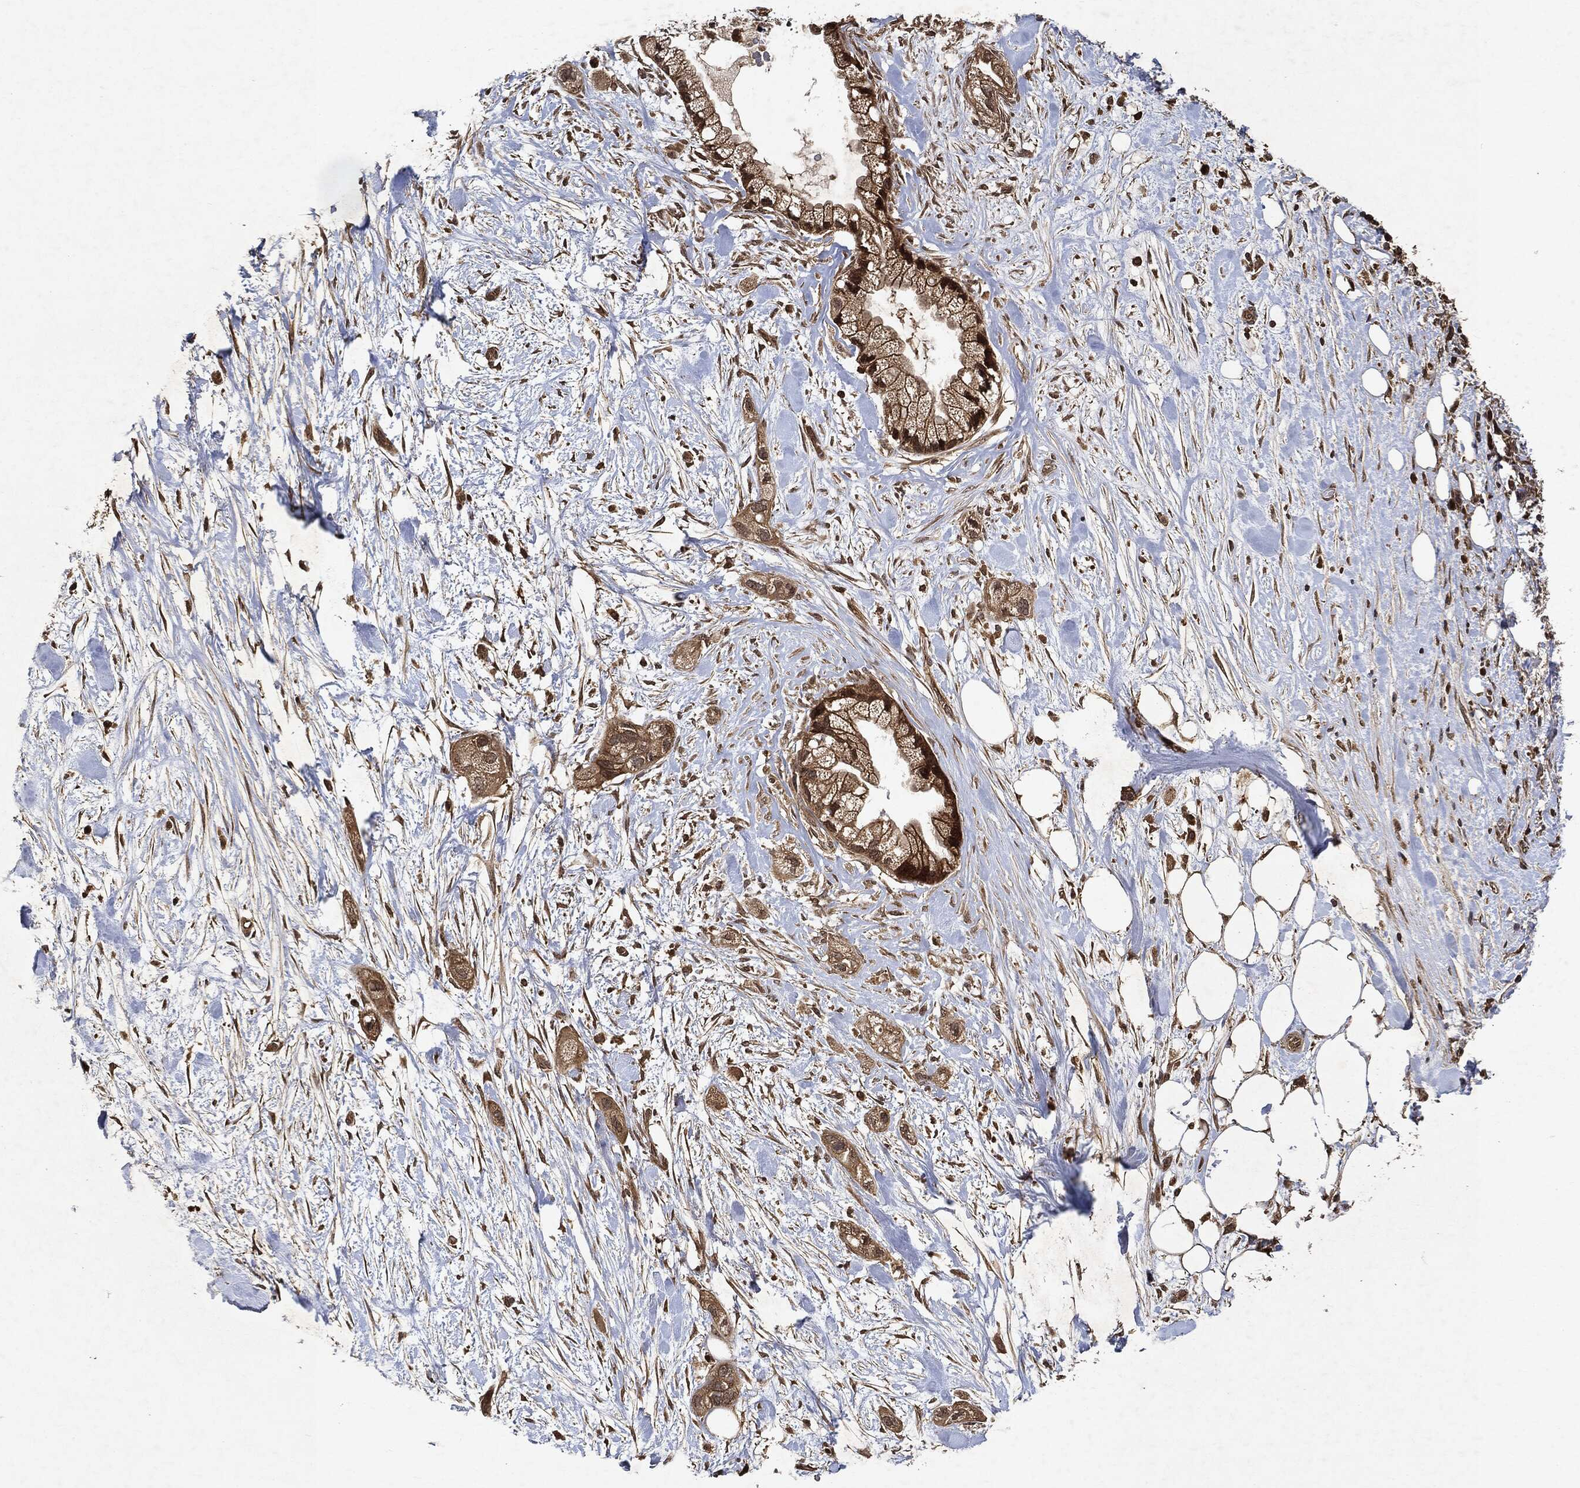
{"staining": {"intensity": "moderate", "quantity": ">75%", "location": "cytoplasmic/membranous"}, "tissue": "pancreatic cancer", "cell_type": "Tumor cells", "image_type": "cancer", "snomed": [{"axis": "morphology", "description": "Adenocarcinoma, NOS"}, {"axis": "topography", "description": "Pancreas"}], "caption": "Moderate cytoplasmic/membranous protein positivity is seen in approximately >75% of tumor cells in pancreatic cancer (adenocarcinoma).", "gene": "ZNF226", "patient": {"sex": "male", "age": 44}}